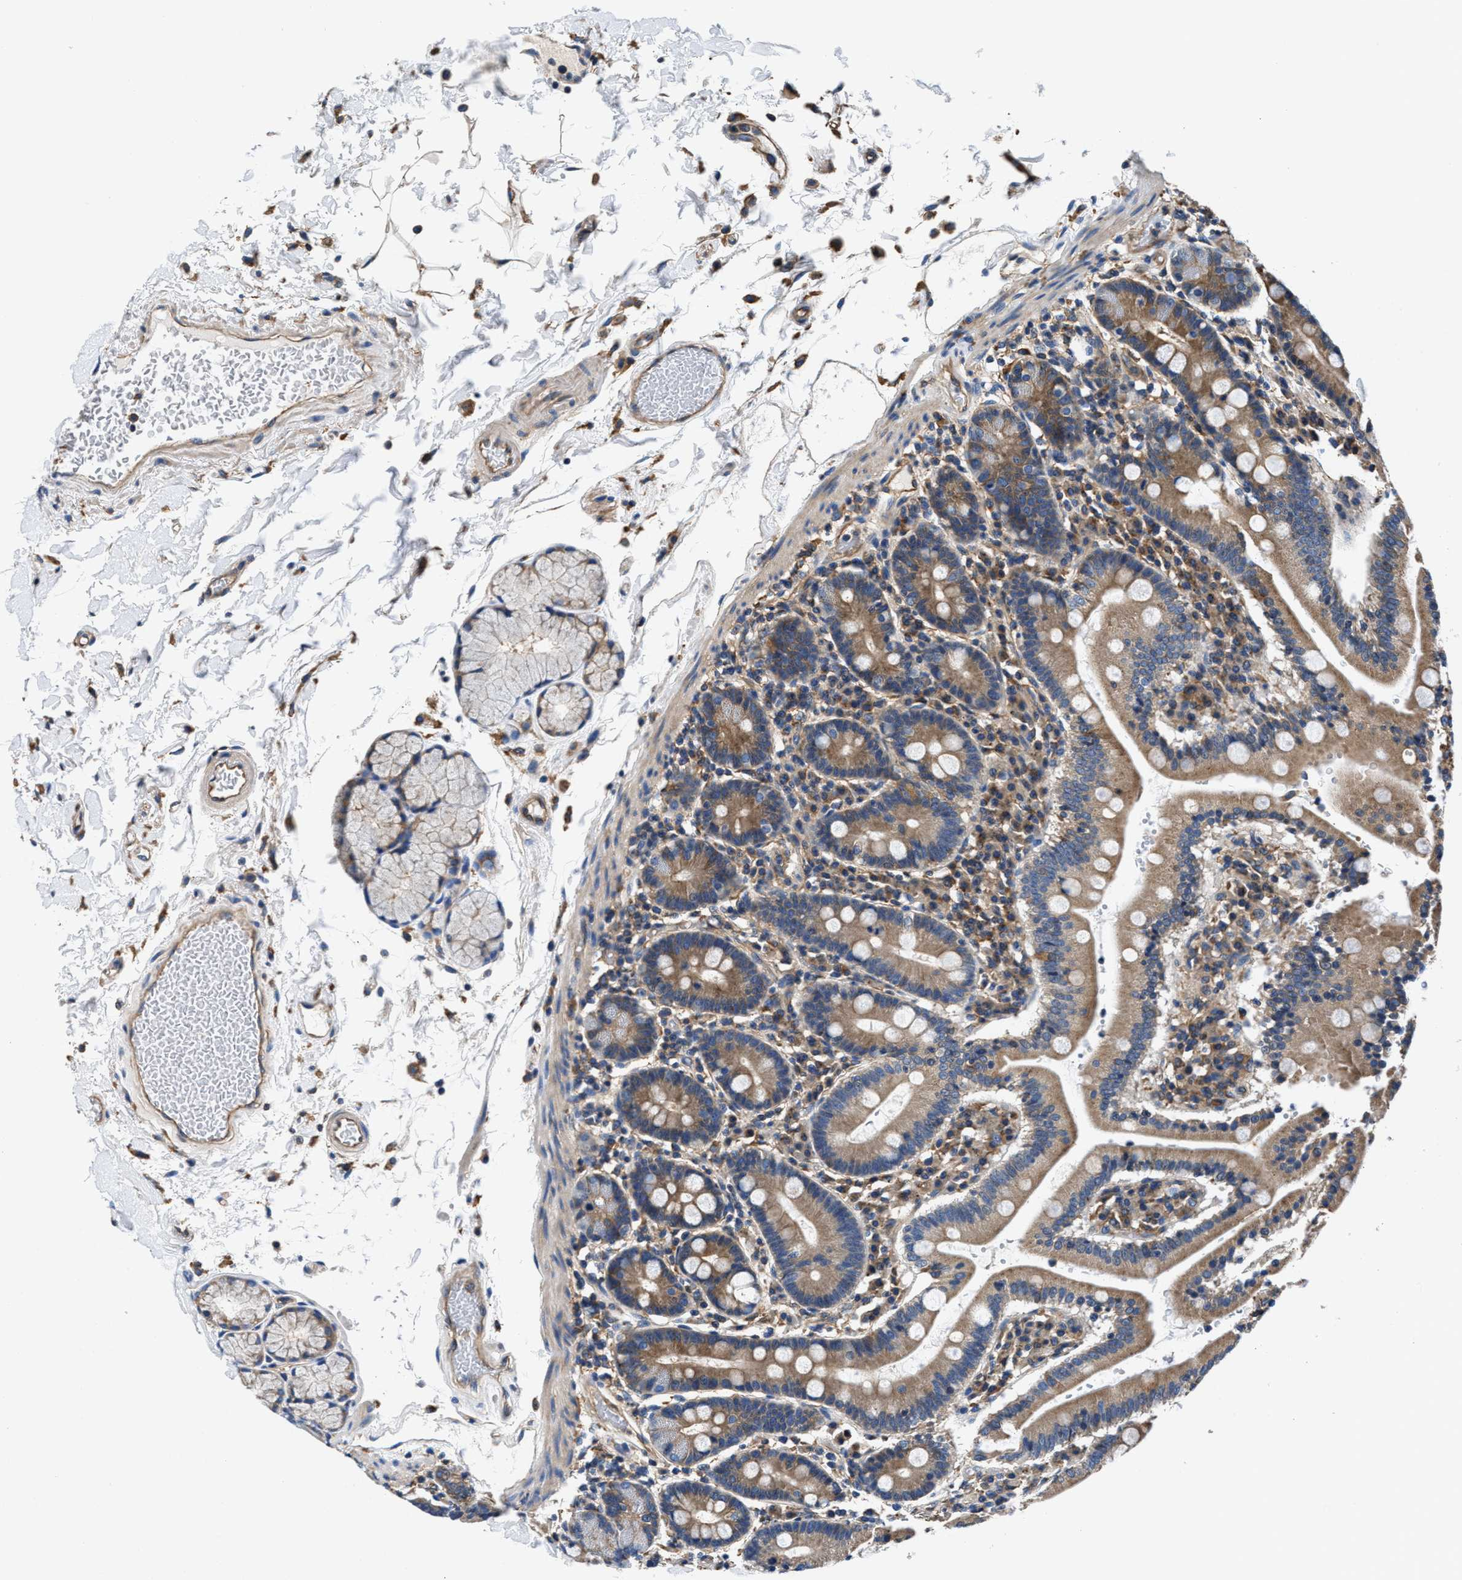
{"staining": {"intensity": "moderate", "quantity": ">75%", "location": "cytoplasmic/membranous"}, "tissue": "duodenum", "cell_type": "Glandular cells", "image_type": "normal", "snomed": [{"axis": "morphology", "description": "Normal tissue, NOS"}, {"axis": "topography", "description": "Small intestine, NOS"}], "caption": "Duodenum stained with immunohistochemistry (IHC) demonstrates moderate cytoplasmic/membranous staining in approximately >75% of glandular cells. (IHC, brightfield microscopy, high magnification).", "gene": "PPP1R9B", "patient": {"sex": "female", "age": 71}}